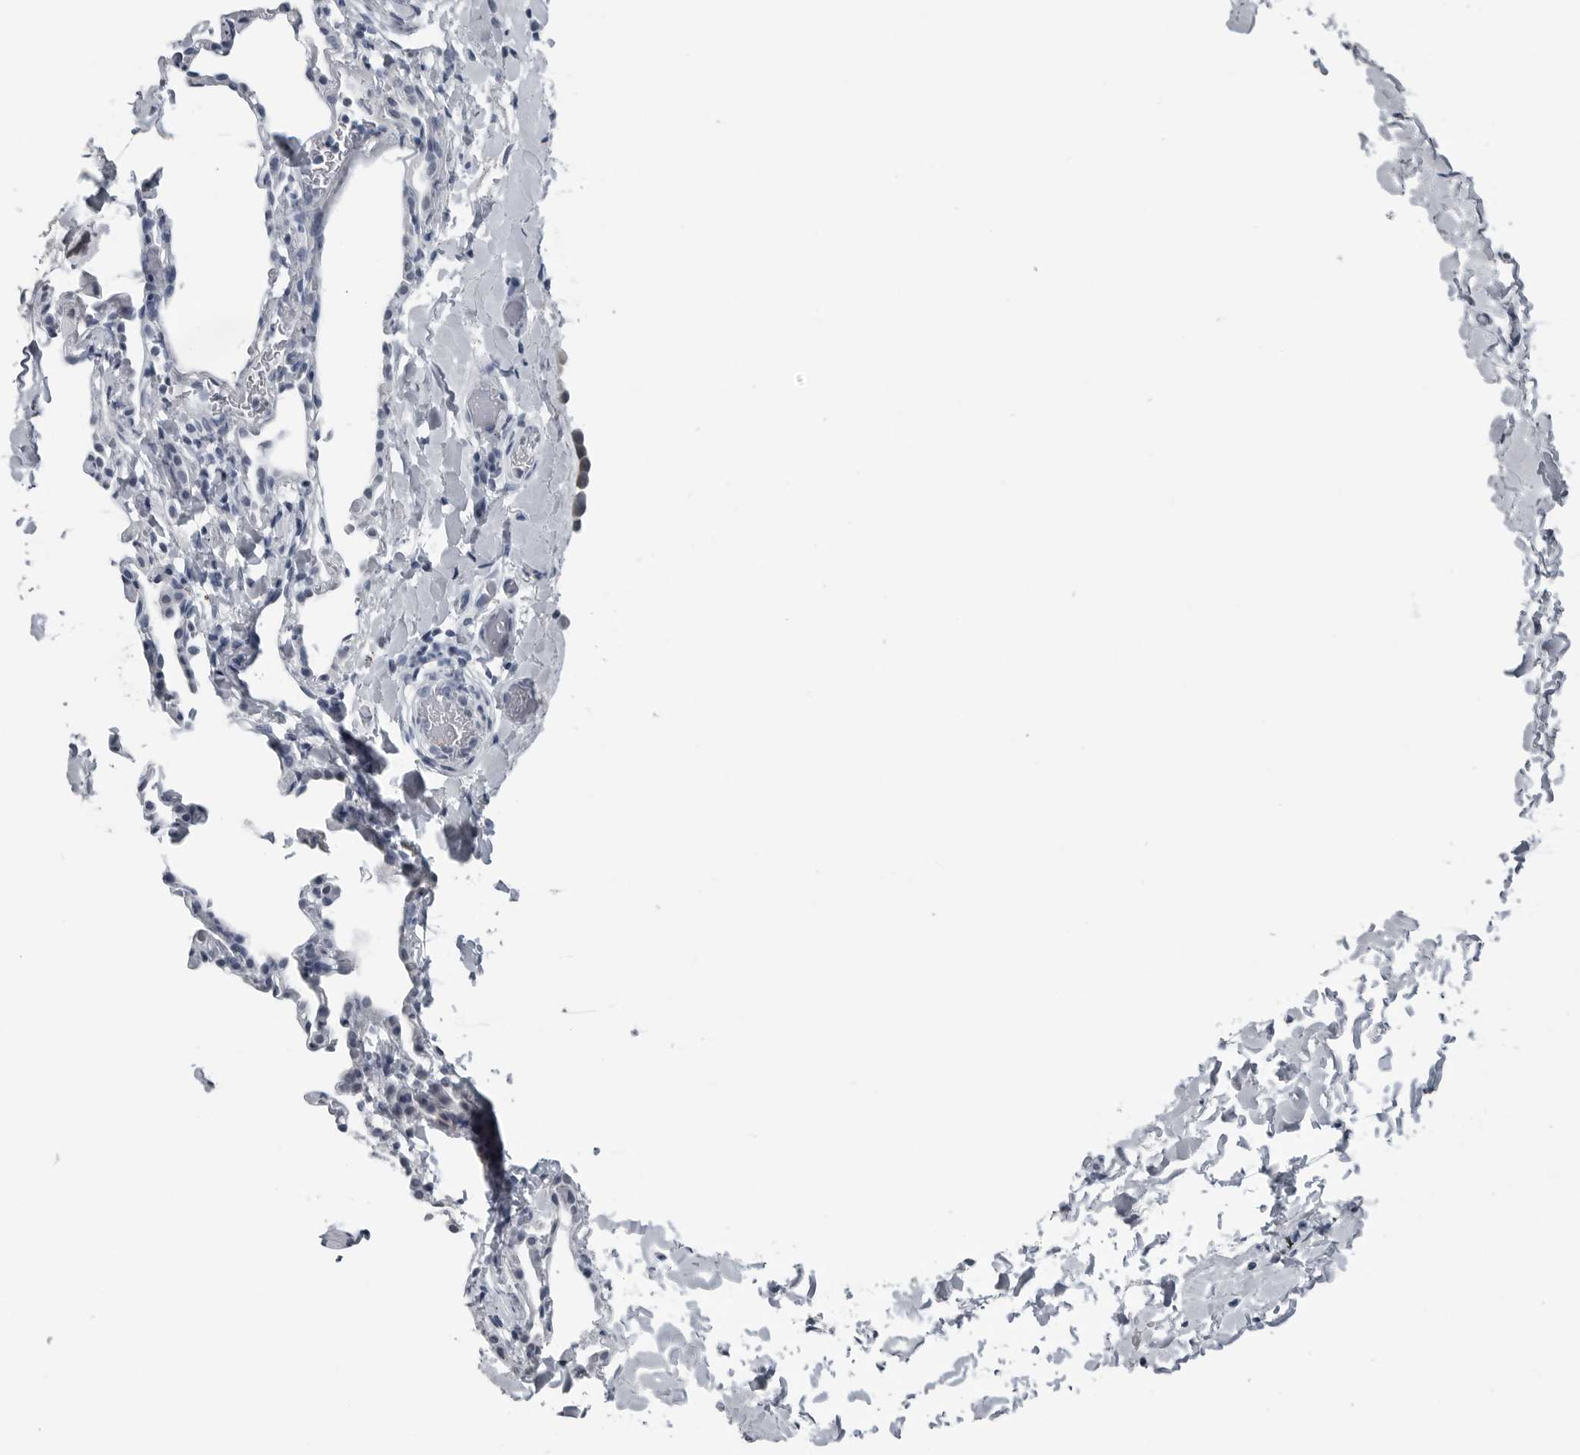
{"staining": {"intensity": "negative", "quantity": "none", "location": "none"}, "tissue": "lung", "cell_type": "Alveolar cells", "image_type": "normal", "snomed": [{"axis": "morphology", "description": "Normal tissue, NOS"}, {"axis": "topography", "description": "Lung"}], "caption": "Immunohistochemical staining of unremarkable human lung displays no significant expression in alveolar cells.", "gene": "SPINK1", "patient": {"sex": "male", "age": 20}}